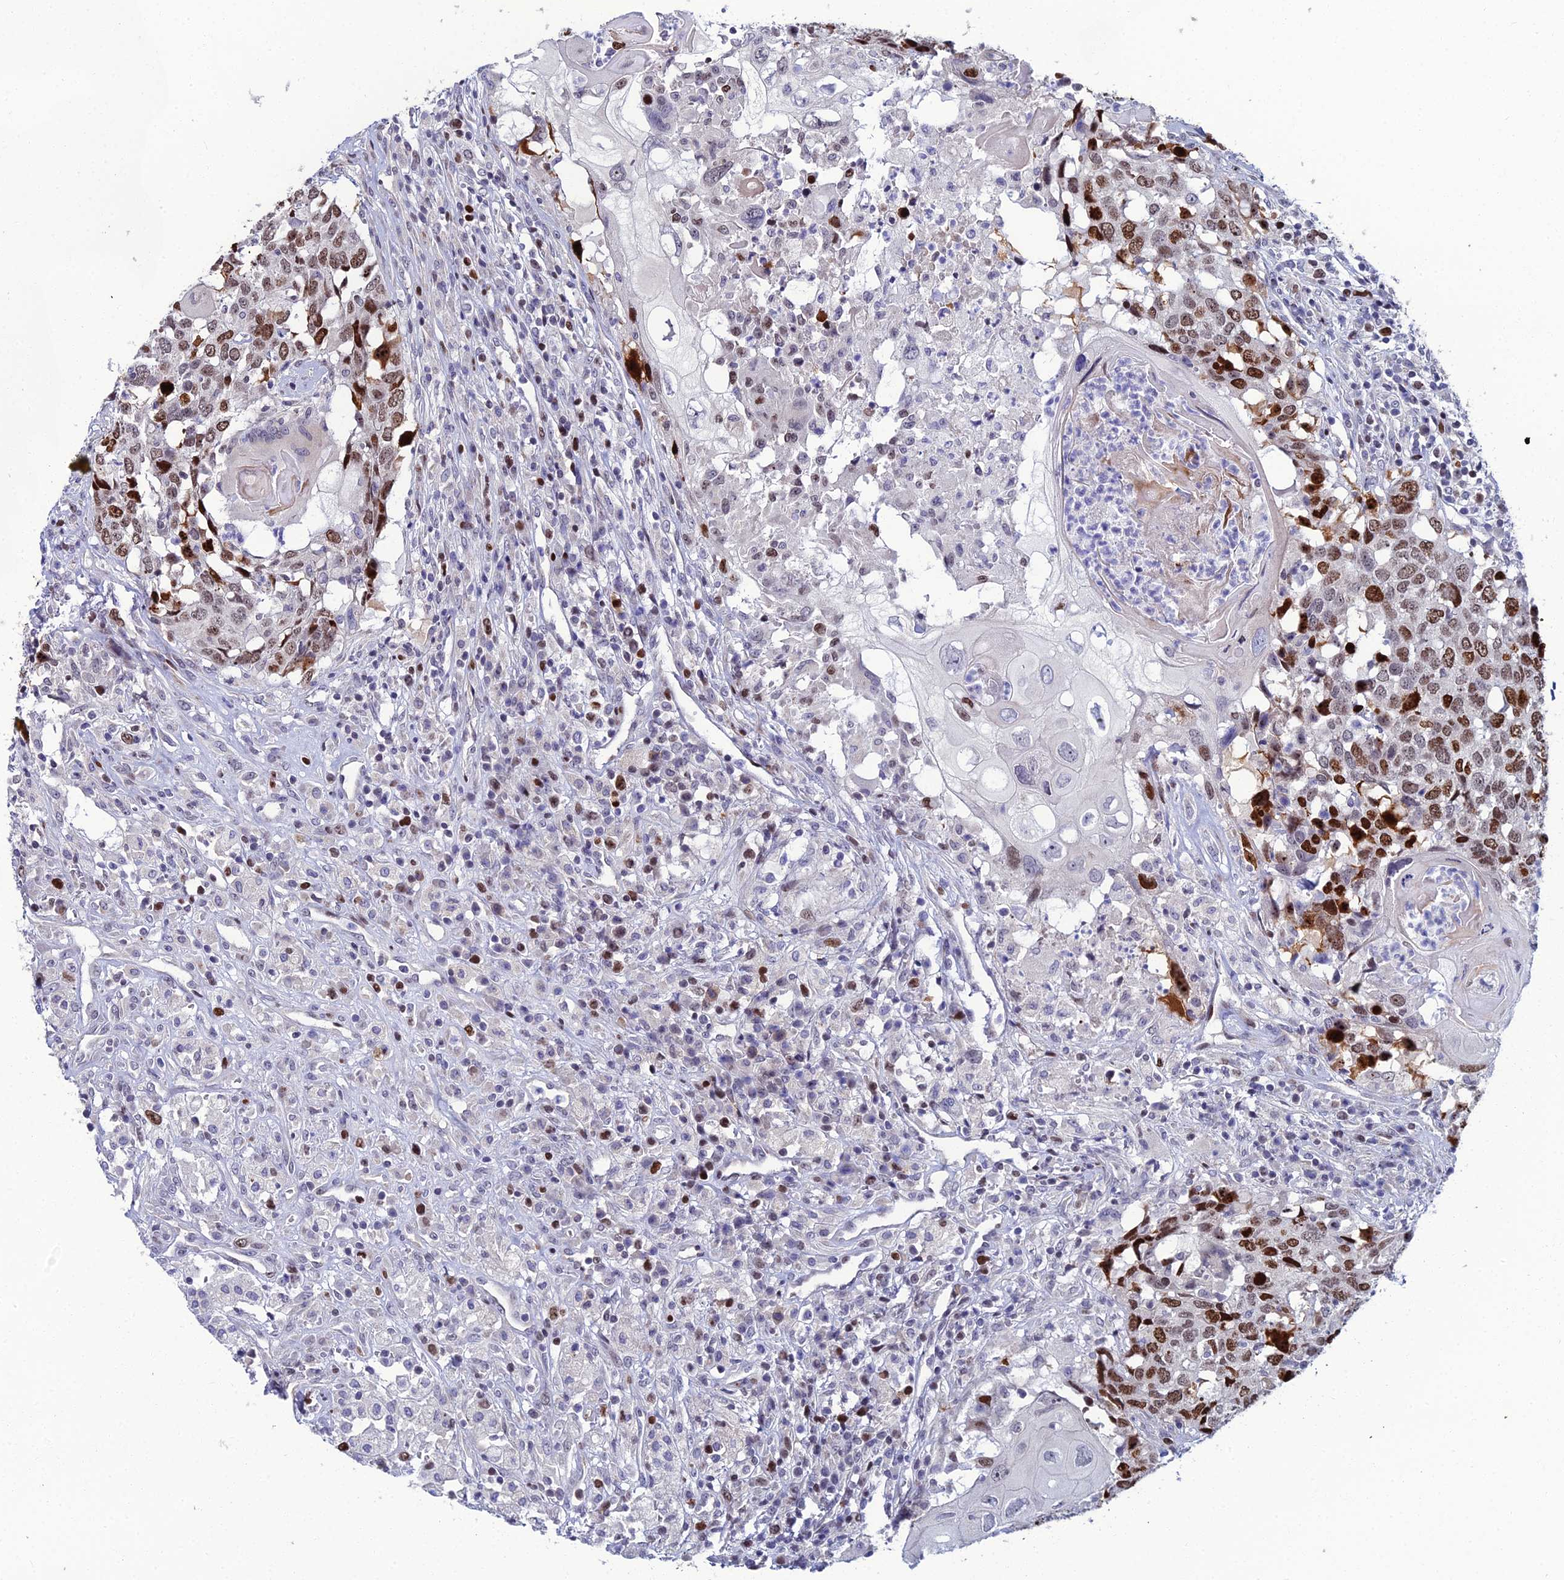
{"staining": {"intensity": "strong", "quantity": "25%-75%", "location": "nuclear"}, "tissue": "head and neck cancer", "cell_type": "Tumor cells", "image_type": "cancer", "snomed": [{"axis": "morphology", "description": "Squamous cell carcinoma, NOS"}, {"axis": "topography", "description": "Head-Neck"}], "caption": "This is a photomicrograph of immunohistochemistry (IHC) staining of head and neck cancer (squamous cell carcinoma), which shows strong positivity in the nuclear of tumor cells.", "gene": "TAF9B", "patient": {"sex": "male", "age": 66}}